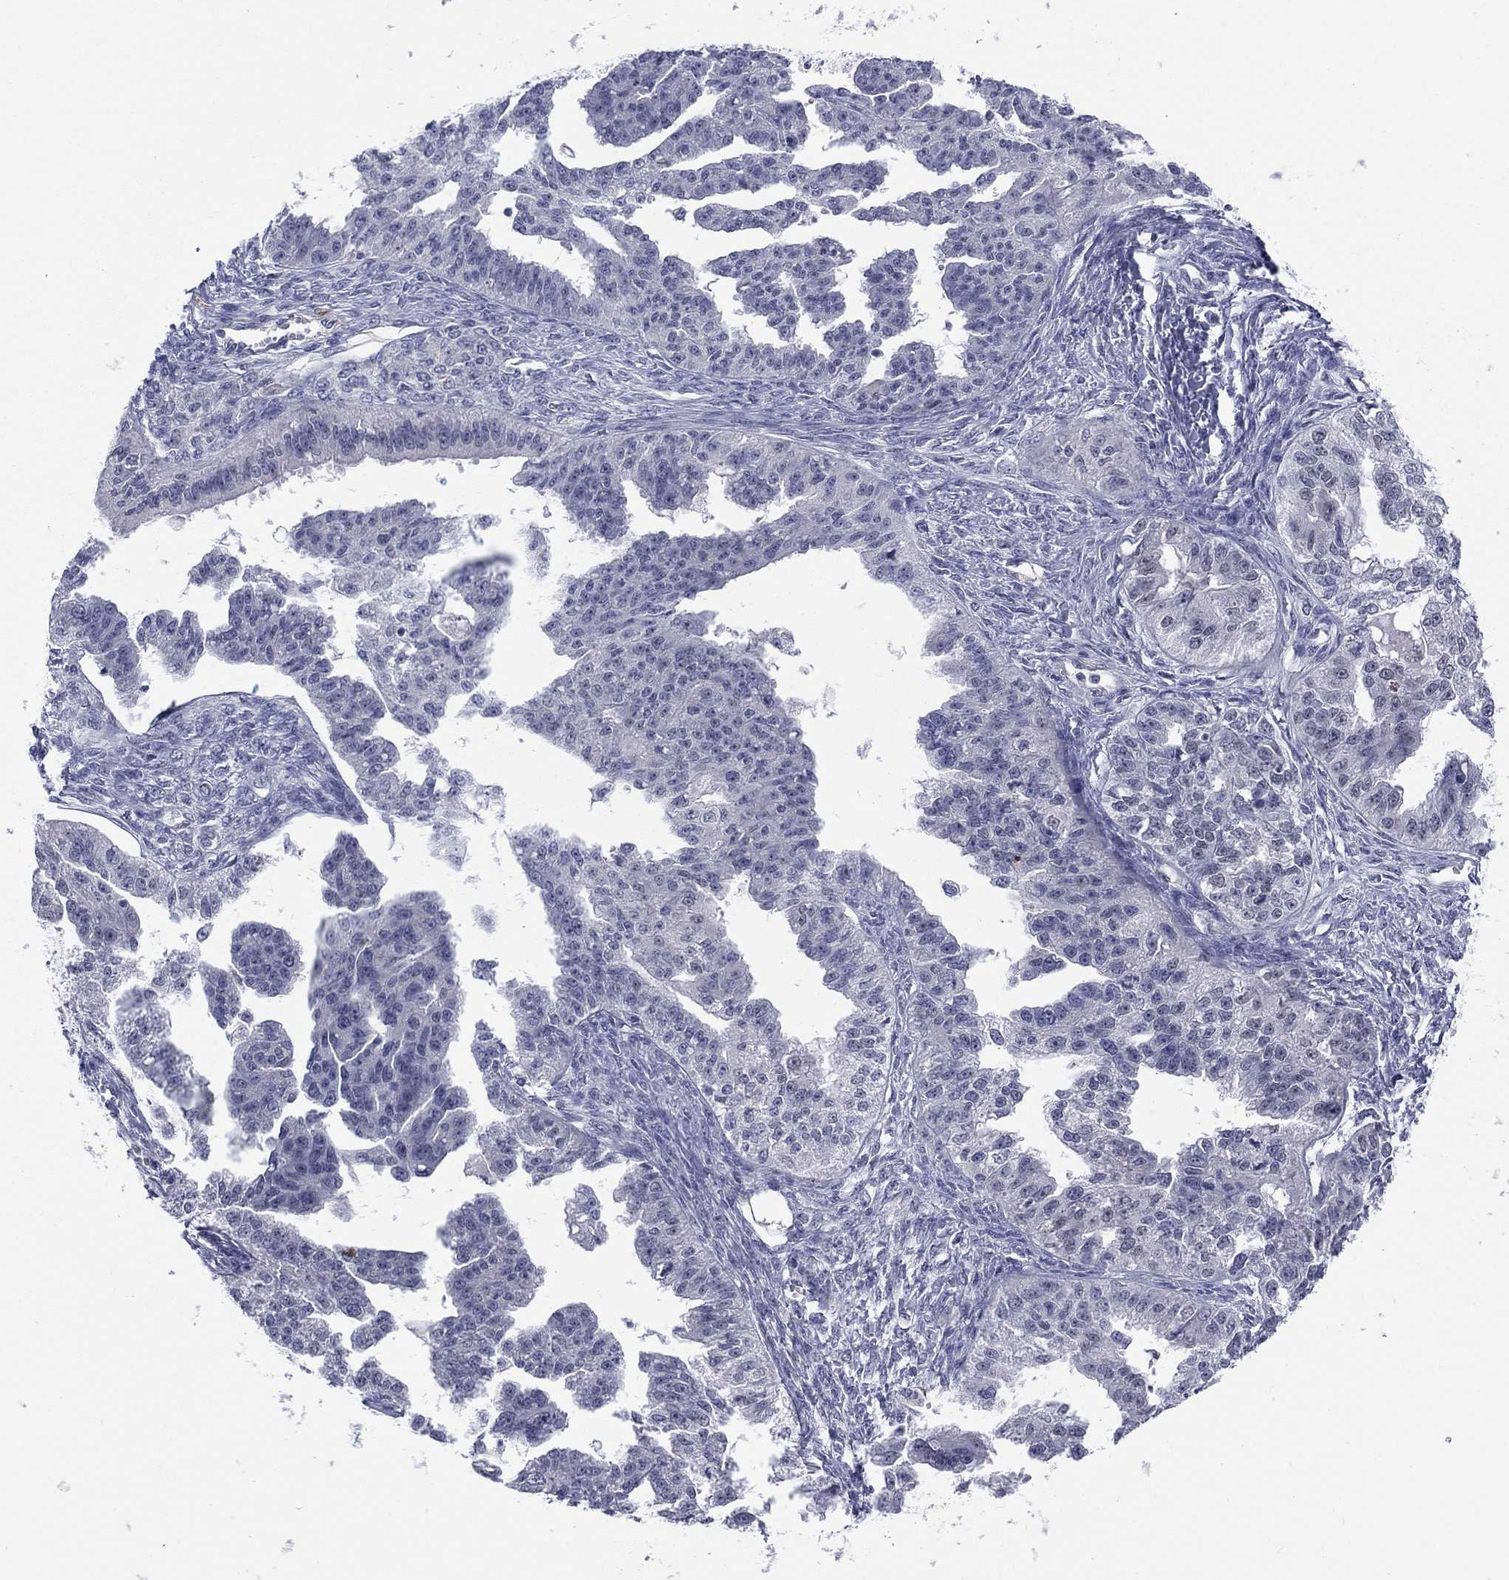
{"staining": {"intensity": "negative", "quantity": "none", "location": "none"}, "tissue": "ovarian cancer", "cell_type": "Tumor cells", "image_type": "cancer", "snomed": [{"axis": "morphology", "description": "Cystadenocarcinoma, serous, NOS"}, {"axis": "topography", "description": "Ovary"}], "caption": "A micrograph of ovarian cancer stained for a protein reveals no brown staining in tumor cells. (DAB IHC, high magnification).", "gene": "TIGD4", "patient": {"sex": "female", "age": 58}}